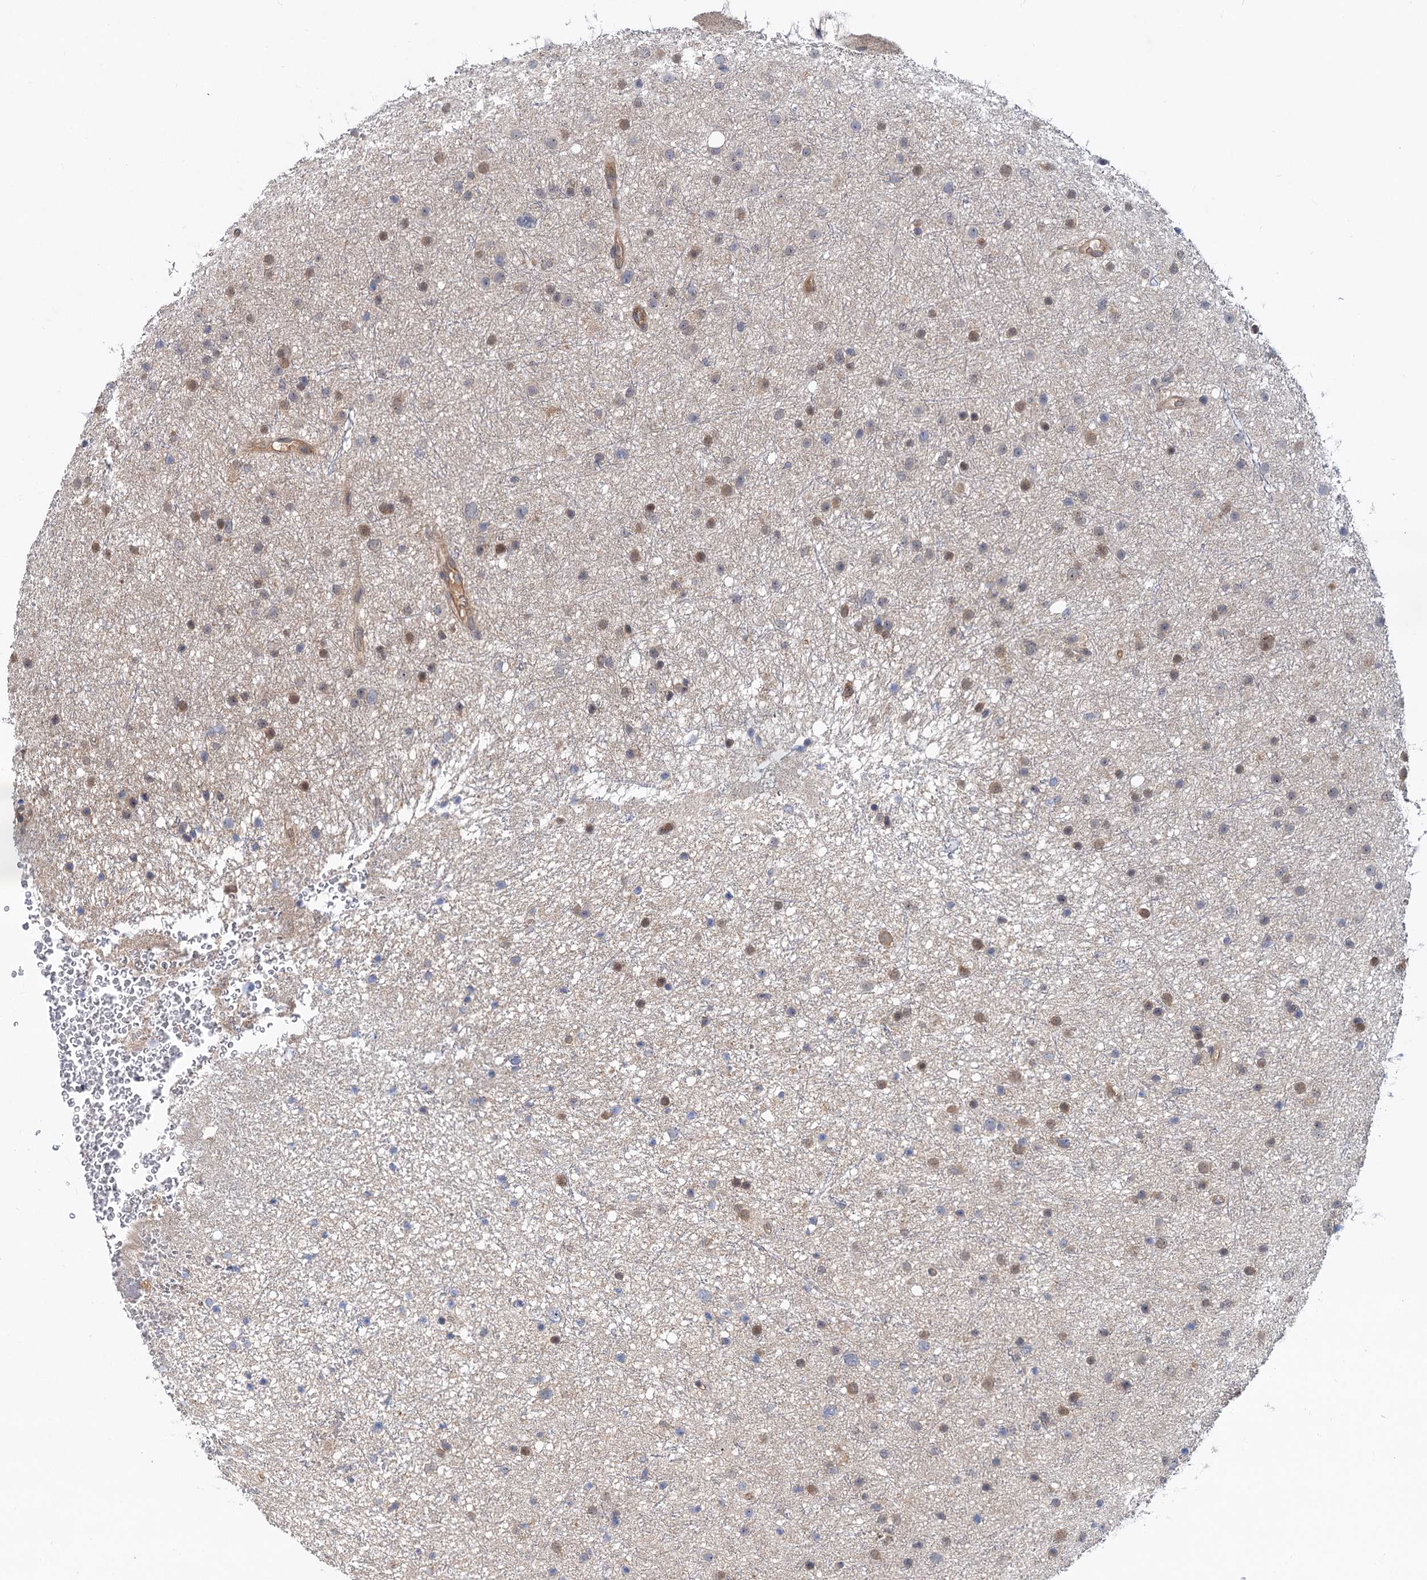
{"staining": {"intensity": "moderate", "quantity": "25%-75%", "location": "nuclear"}, "tissue": "glioma", "cell_type": "Tumor cells", "image_type": "cancer", "snomed": [{"axis": "morphology", "description": "Glioma, malignant, Low grade"}, {"axis": "topography", "description": "Cerebral cortex"}], "caption": "Immunohistochemistry of malignant glioma (low-grade) demonstrates medium levels of moderate nuclear expression in about 25%-75% of tumor cells.", "gene": "SNX15", "patient": {"sex": "female", "age": 39}}